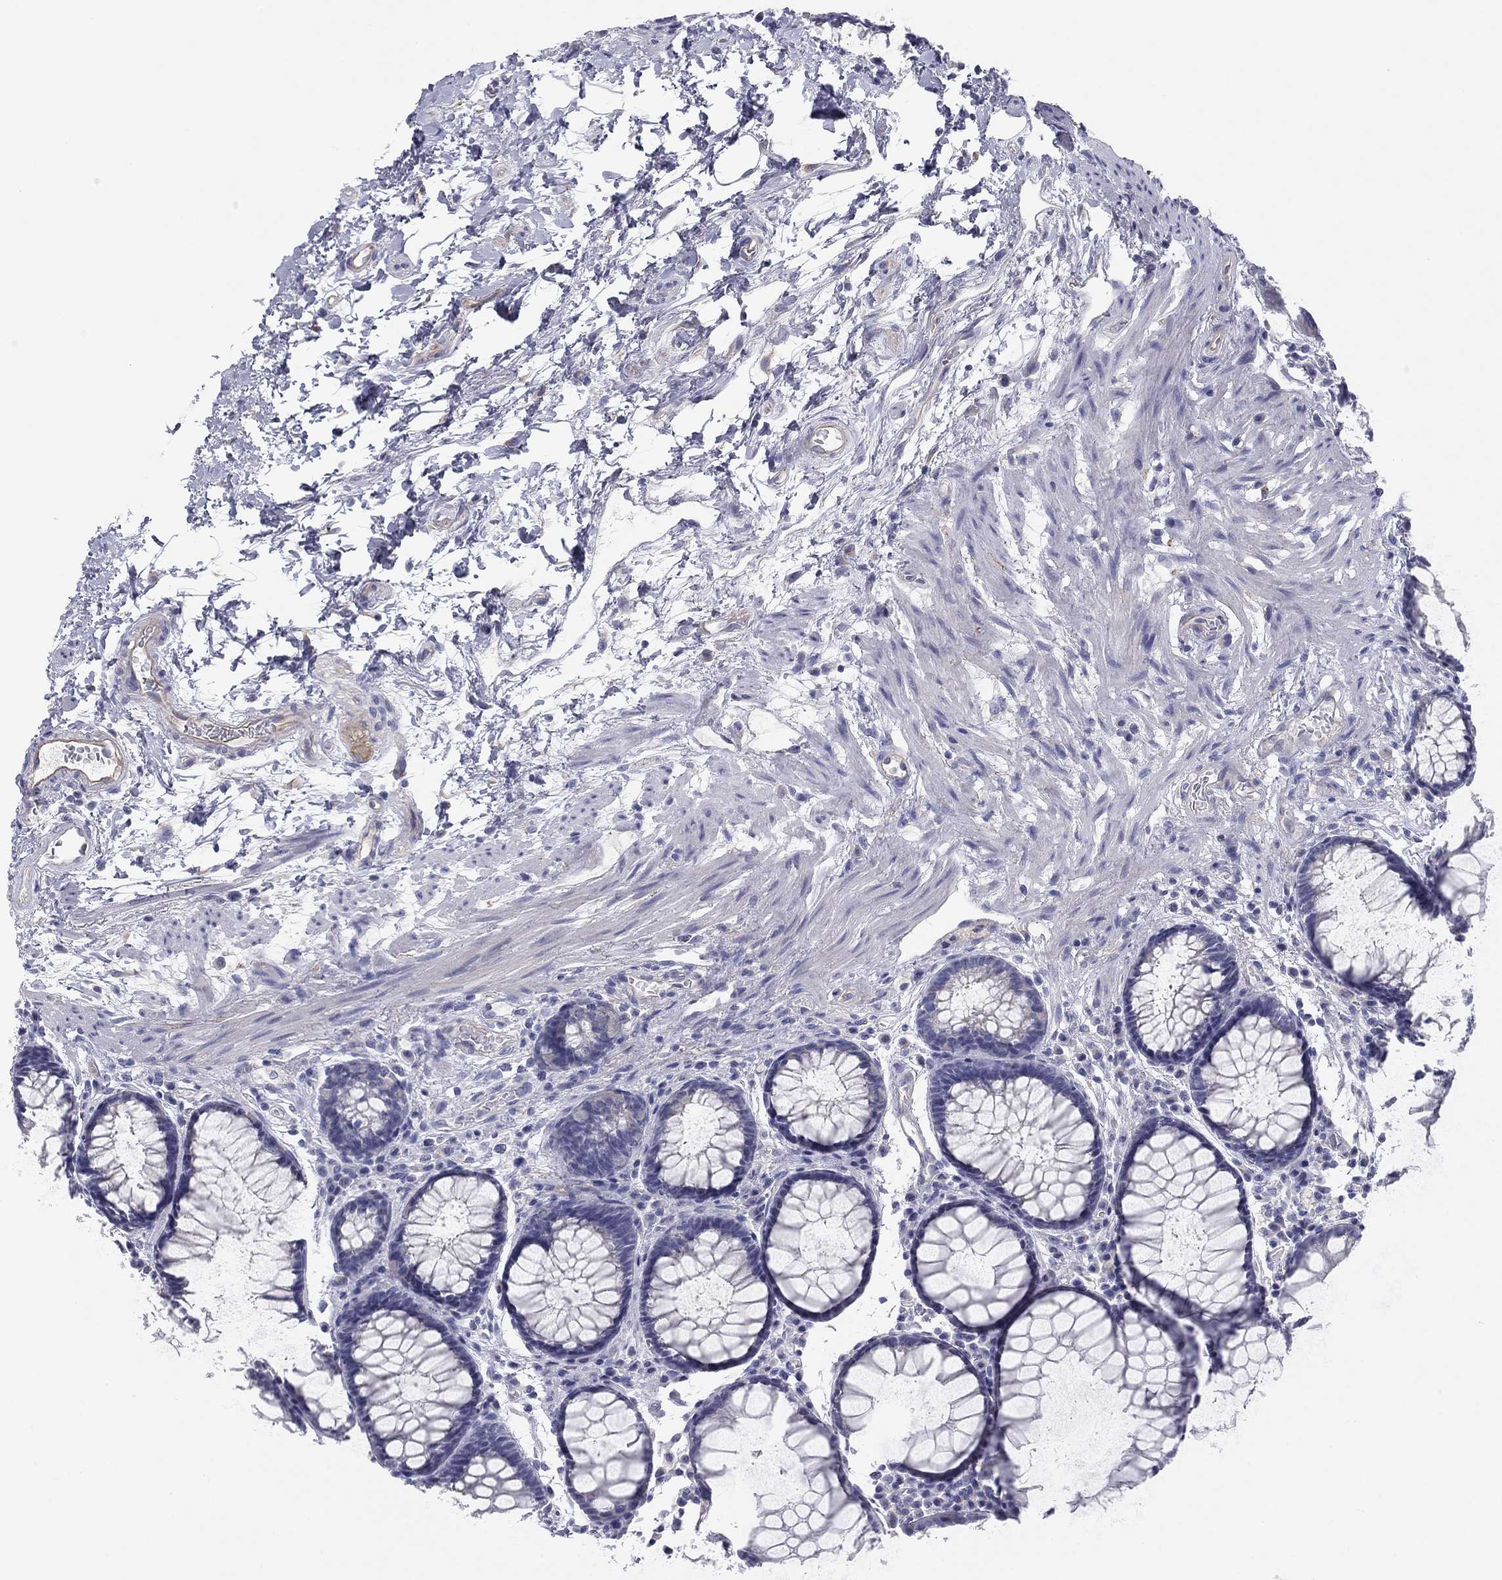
{"staining": {"intensity": "negative", "quantity": "none", "location": "none"}, "tissue": "rectum", "cell_type": "Glandular cells", "image_type": "normal", "snomed": [{"axis": "morphology", "description": "Normal tissue, NOS"}, {"axis": "topography", "description": "Rectum"}], "caption": "DAB (3,3'-diaminobenzidine) immunohistochemical staining of benign rectum displays no significant staining in glandular cells.", "gene": "SEPTIN3", "patient": {"sex": "female", "age": 68}}